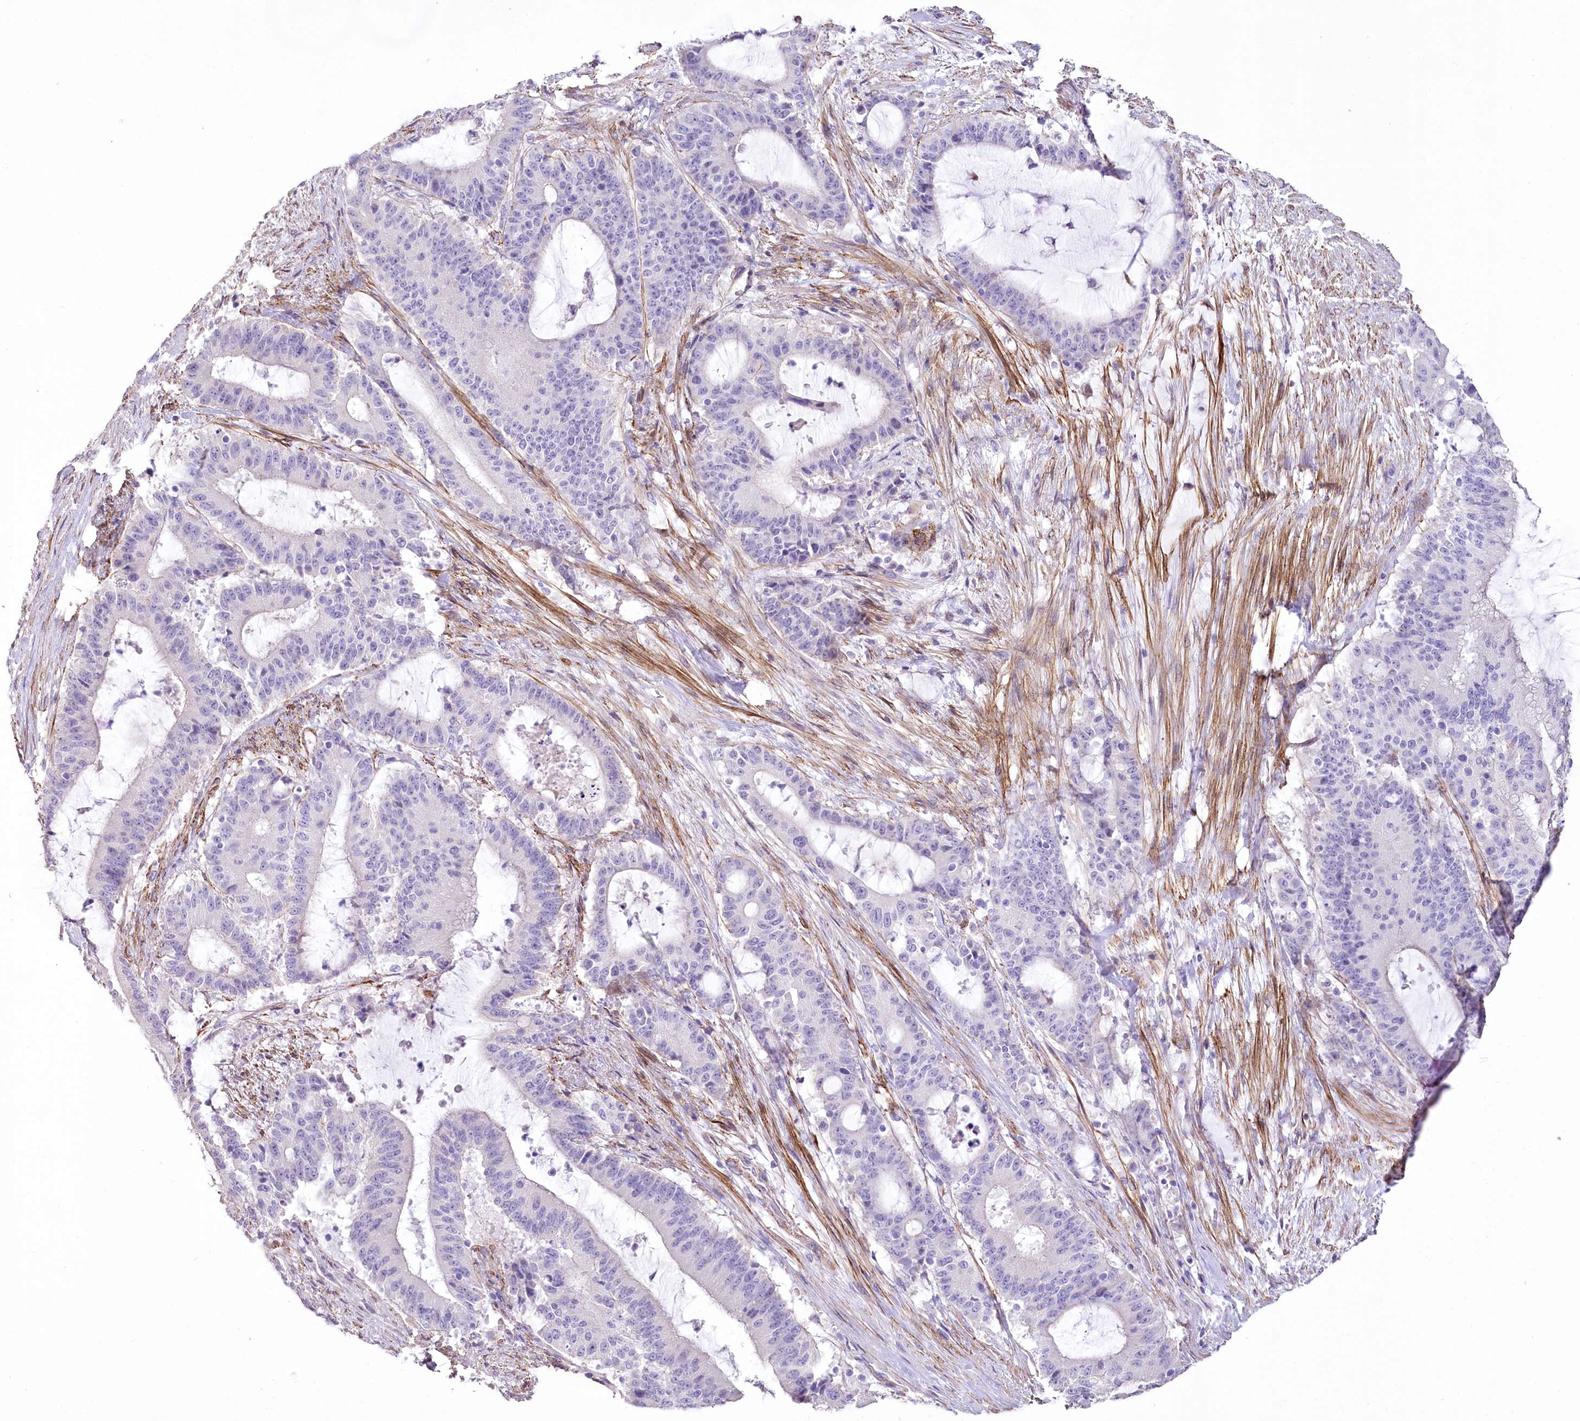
{"staining": {"intensity": "negative", "quantity": "none", "location": "none"}, "tissue": "liver cancer", "cell_type": "Tumor cells", "image_type": "cancer", "snomed": [{"axis": "morphology", "description": "Normal tissue, NOS"}, {"axis": "morphology", "description": "Cholangiocarcinoma"}, {"axis": "topography", "description": "Liver"}, {"axis": "topography", "description": "Peripheral nerve tissue"}], "caption": "Tumor cells are negative for protein expression in human liver cancer.", "gene": "SYNPO2", "patient": {"sex": "female", "age": 73}}